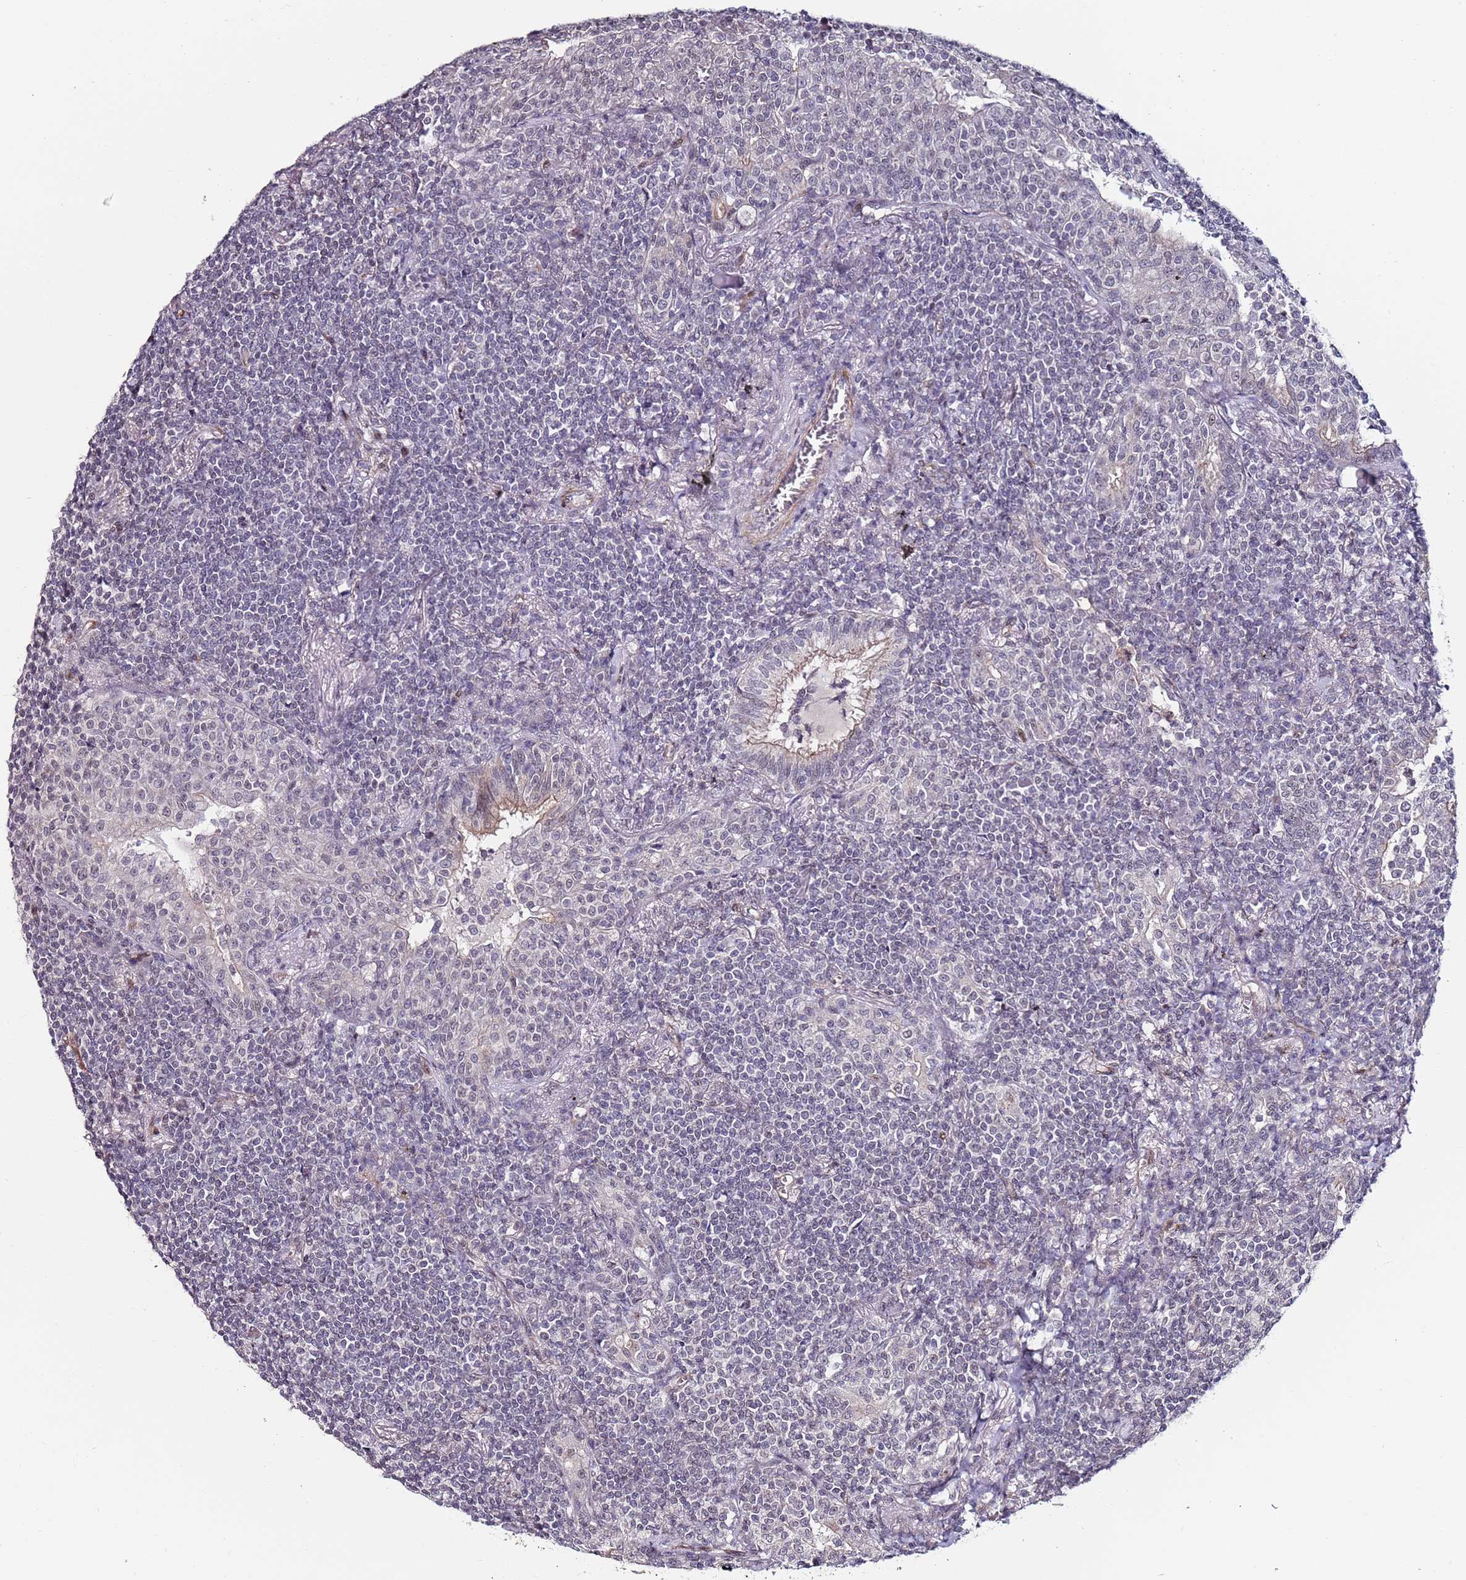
{"staining": {"intensity": "negative", "quantity": "none", "location": "none"}, "tissue": "lymphoma", "cell_type": "Tumor cells", "image_type": "cancer", "snomed": [{"axis": "morphology", "description": "Malignant lymphoma, non-Hodgkin's type, Low grade"}, {"axis": "topography", "description": "Lung"}], "caption": "Photomicrograph shows no protein positivity in tumor cells of low-grade malignant lymphoma, non-Hodgkin's type tissue.", "gene": "DUSP28", "patient": {"sex": "female", "age": 71}}